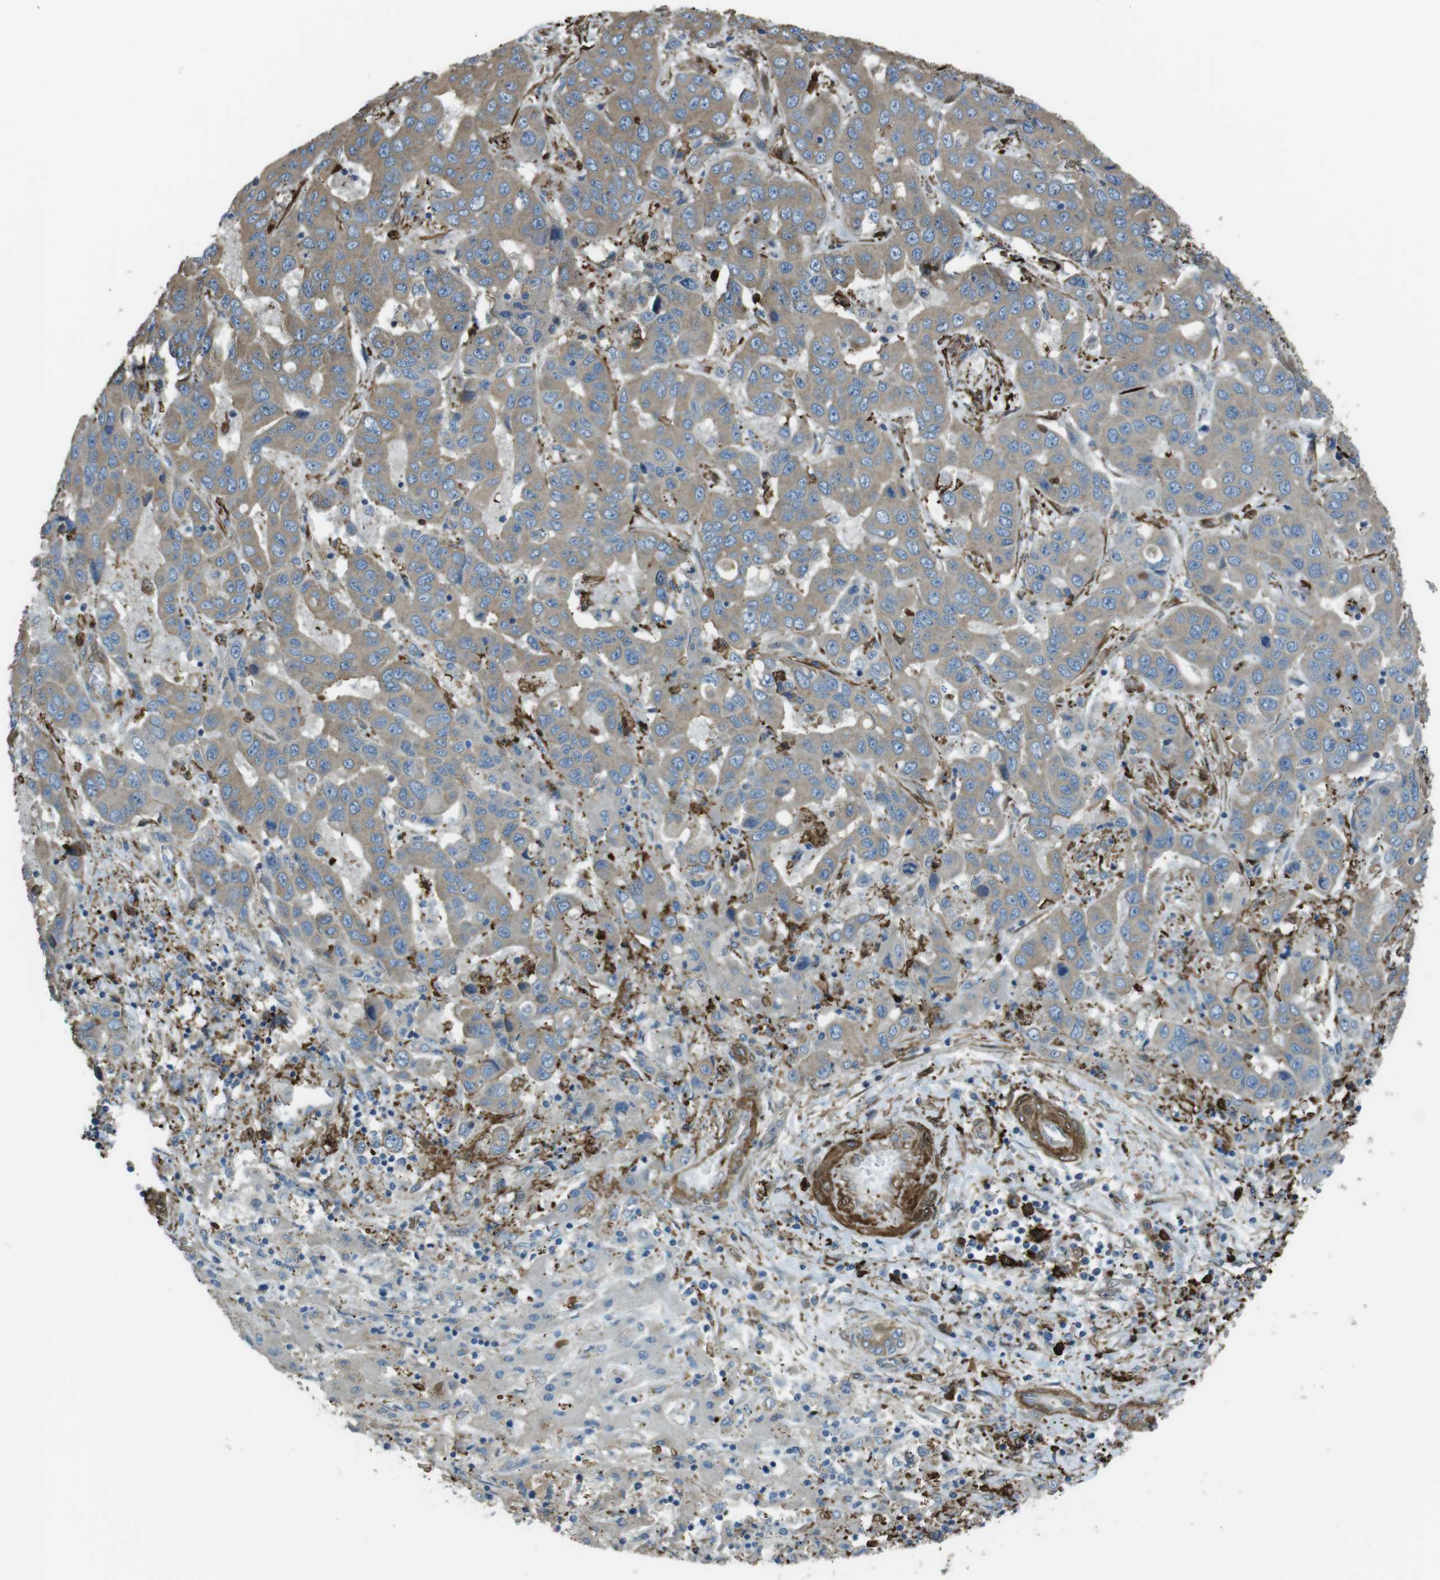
{"staining": {"intensity": "moderate", "quantity": ">75%", "location": "cytoplasmic/membranous"}, "tissue": "liver cancer", "cell_type": "Tumor cells", "image_type": "cancer", "snomed": [{"axis": "morphology", "description": "Cholangiocarcinoma"}, {"axis": "topography", "description": "Liver"}], "caption": "About >75% of tumor cells in liver cholangiocarcinoma exhibit moderate cytoplasmic/membranous protein expression as visualized by brown immunohistochemical staining.", "gene": "SFT2D1", "patient": {"sex": "female", "age": 52}}